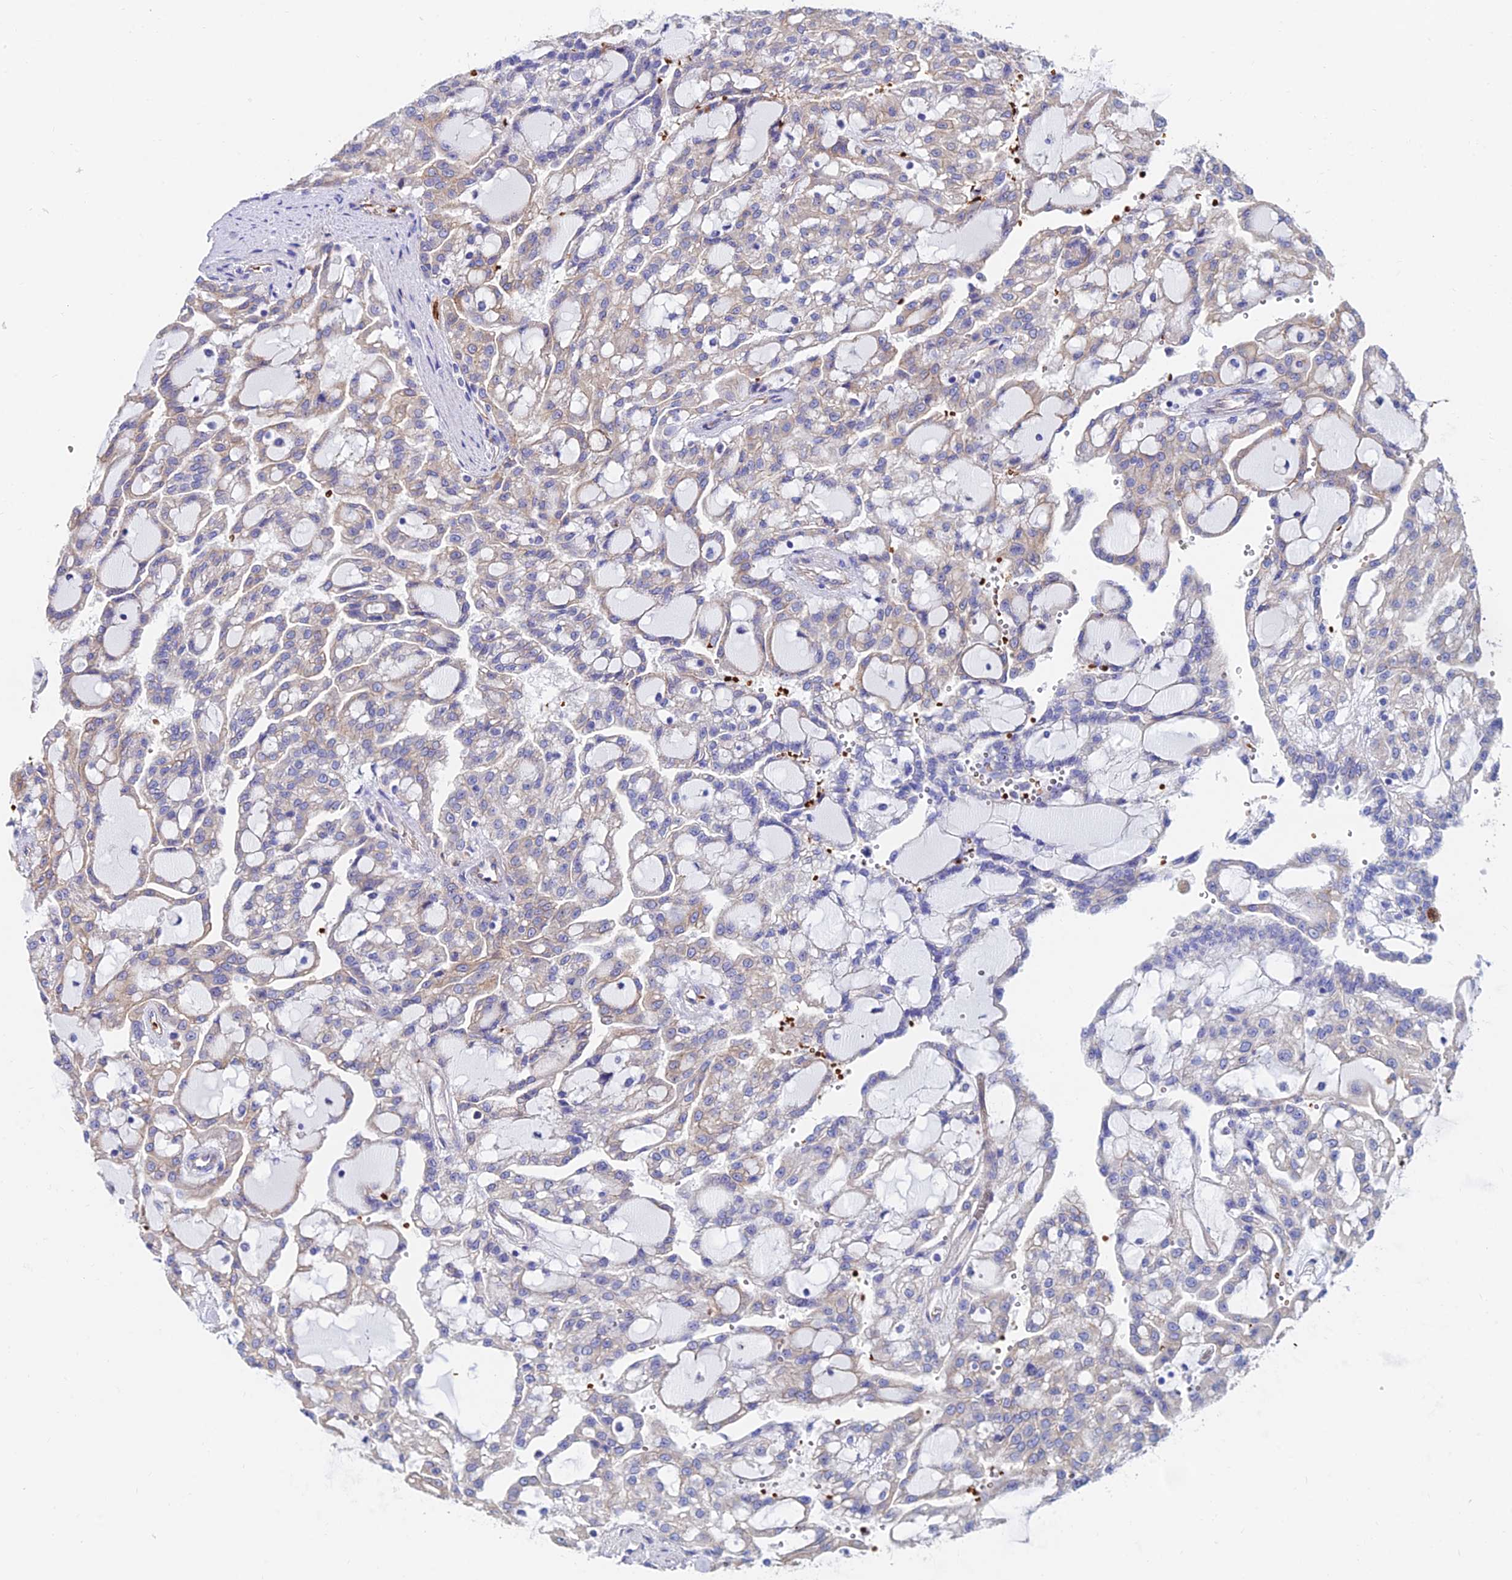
{"staining": {"intensity": "negative", "quantity": "none", "location": "none"}, "tissue": "renal cancer", "cell_type": "Tumor cells", "image_type": "cancer", "snomed": [{"axis": "morphology", "description": "Adenocarcinoma, NOS"}, {"axis": "topography", "description": "Kidney"}], "caption": "There is no significant staining in tumor cells of renal cancer (adenocarcinoma).", "gene": "ADGRF3", "patient": {"sex": "male", "age": 63}}